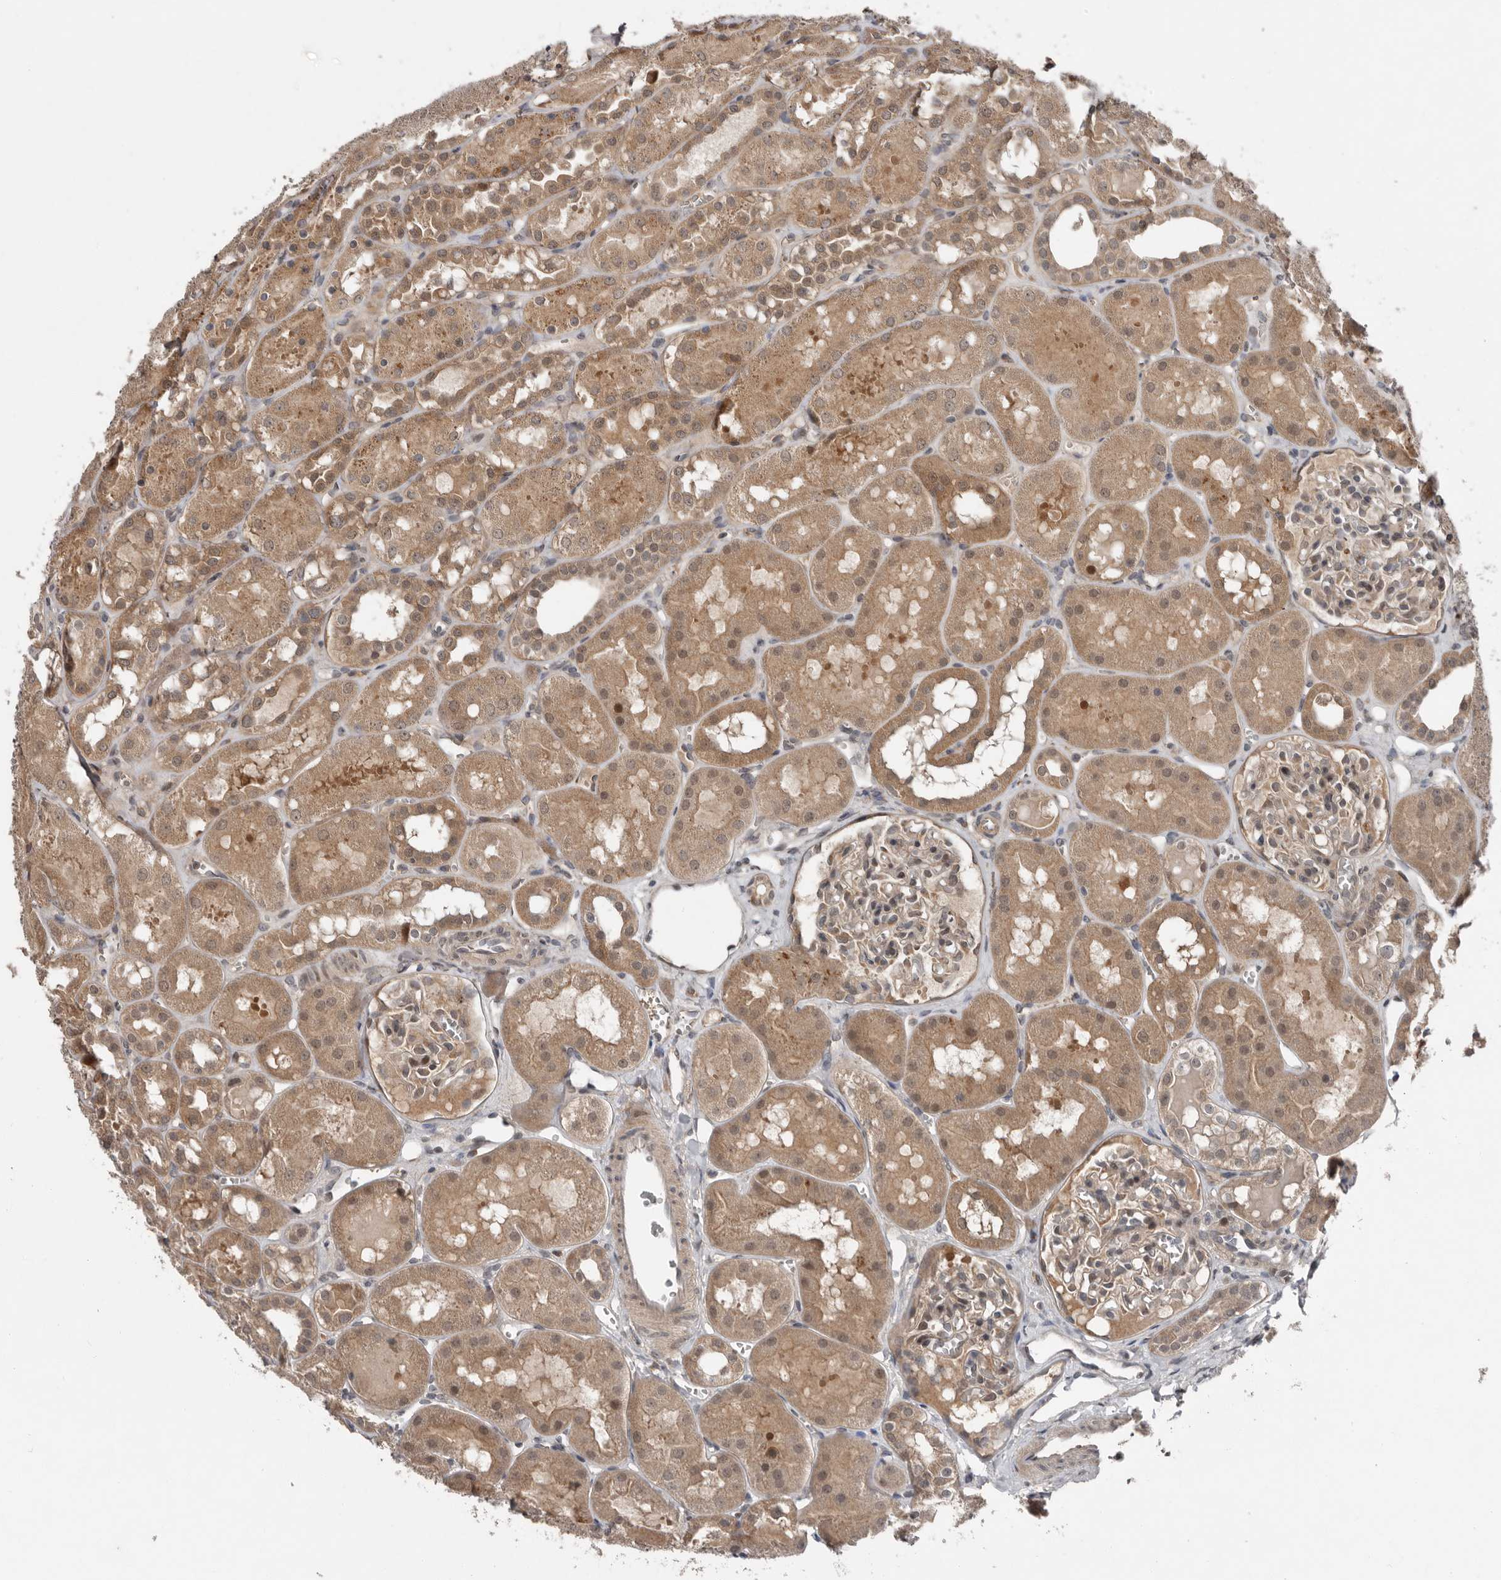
{"staining": {"intensity": "weak", "quantity": "<25%", "location": "cytoplasmic/membranous,nuclear"}, "tissue": "kidney", "cell_type": "Cells in glomeruli", "image_type": "normal", "snomed": [{"axis": "morphology", "description": "Normal tissue, NOS"}, {"axis": "topography", "description": "Kidney"}], "caption": "An IHC histopathology image of normal kidney is shown. There is no staining in cells in glomeruli of kidney. Brightfield microscopy of immunohistochemistry stained with DAB (brown) and hematoxylin (blue), captured at high magnification.", "gene": "CHML", "patient": {"sex": "male", "age": 16}}